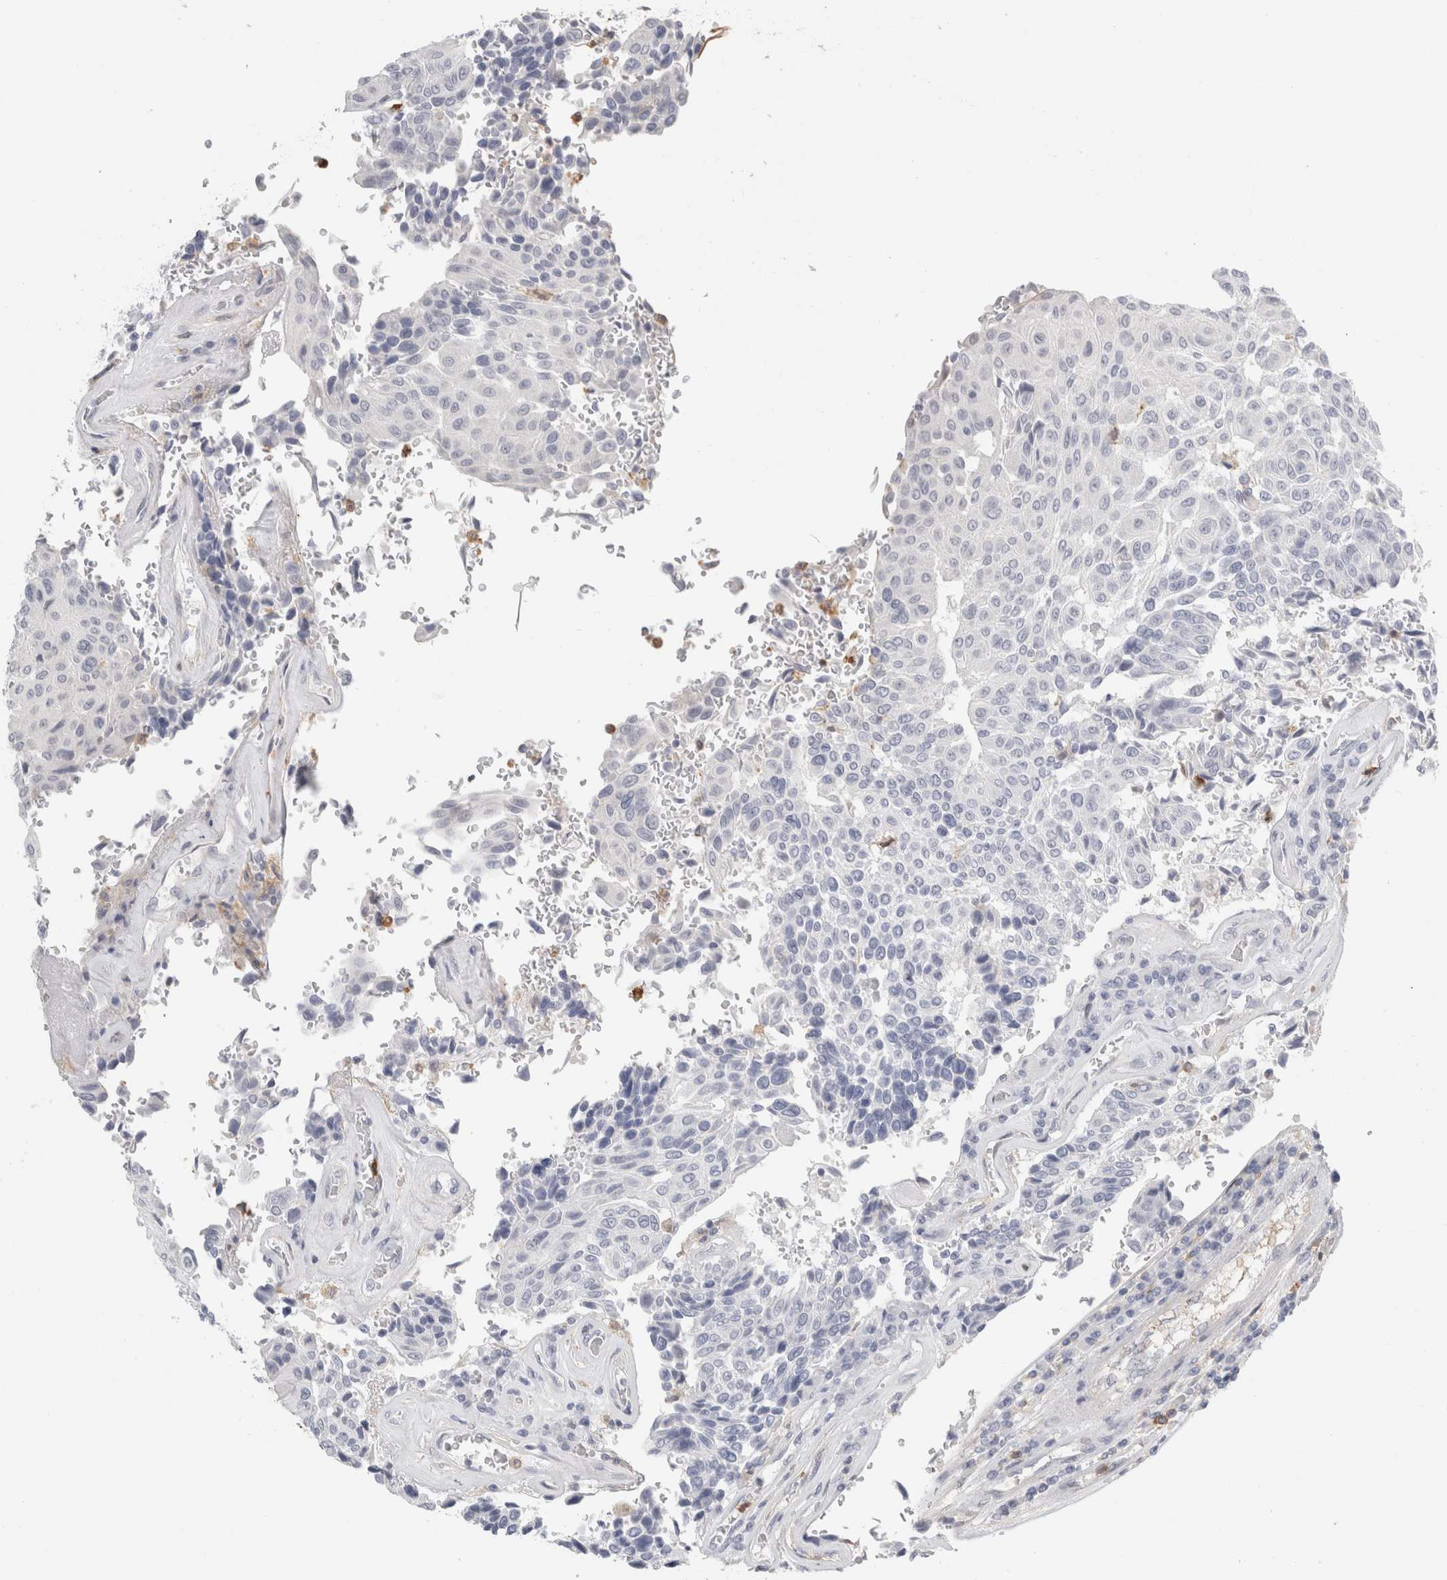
{"staining": {"intensity": "negative", "quantity": "none", "location": "none"}, "tissue": "urothelial cancer", "cell_type": "Tumor cells", "image_type": "cancer", "snomed": [{"axis": "morphology", "description": "Urothelial carcinoma, High grade"}, {"axis": "topography", "description": "Urinary bladder"}], "caption": "DAB (3,3'-diaminobenzidine) immunohistochemical staining of human urothelial cancer demonstrates no significant staining in tumor cells. (Brightfield microscopy of DAB immunohistochemistry at high magnification).", "gene": "P2RY2", "patient": {"sex": "male", "age": 66}}